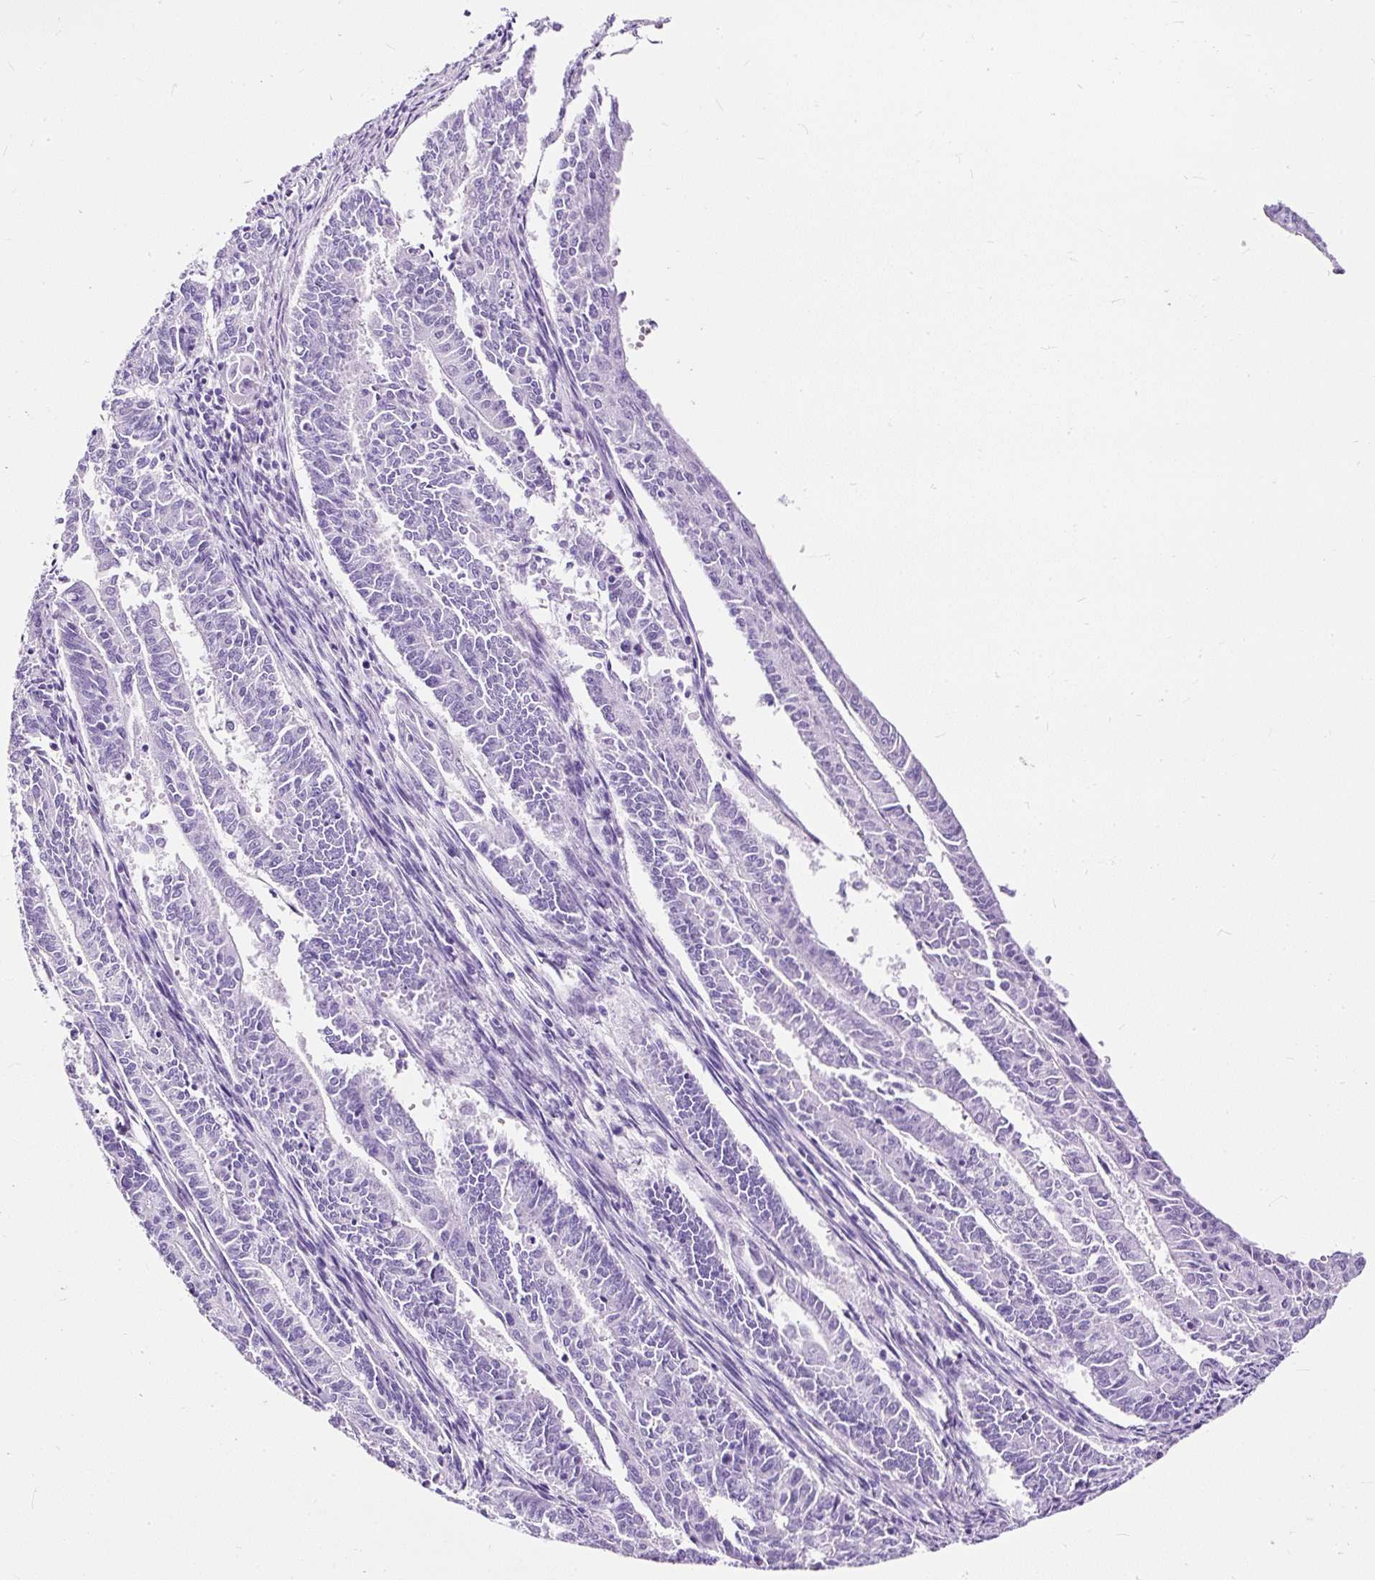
{"staining": {"intensity": "negative", "quantity": "none", "location": "none"}, "tissue": "endometrial cancer", "cell_type": "Tumor cells", "image_type": "cancer", "snomed": [{"axis": "morphology", "description": "Adenocarcinoma, NOS"}, {"axis": "topography", "description": "Endometrium"}], "caption": "This is an IHC histopathology image of human endometrial cancer (adenocarcinoma). There is no positivity in tumor cells.", "gene": "NTS", "patient": {"sex": "female", "age": 59}}